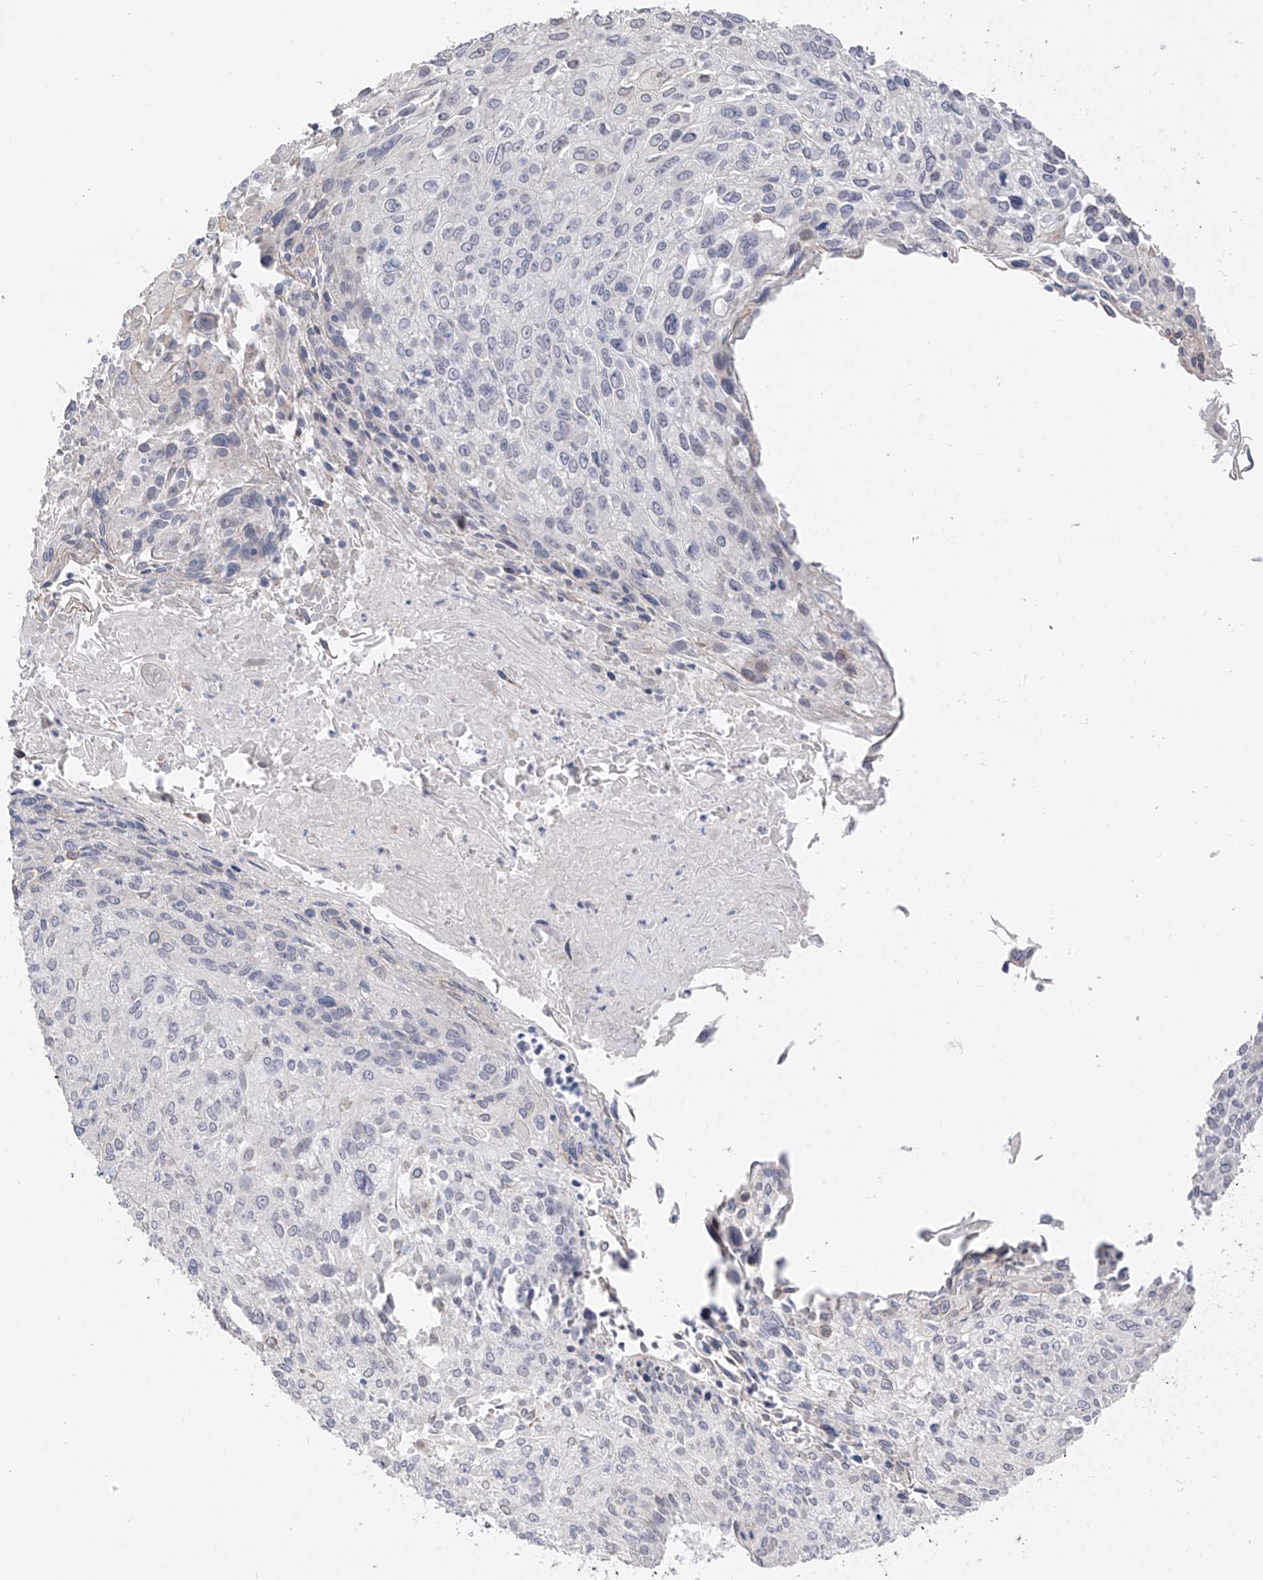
{"staining": {"intensity": "negative", "quantity": "none", "location": "none"}, "tissue": "cervical cancer", "cell_type": "Tumor cells", "image_type": "cancer", "snomed": [{"axis": "morphology", "description": "Squamous cell carcinoma, NOS"}, {"axis": "topography", "description": "Cervix"}], "caption": "DAB immunohistochemical staining of human cervical squamous cell carcinoma demonstrates no significant staining in tumor cells. (IHC, brightfield microscopy, high magnification).", "gene": "DCDC2", "patient": {"sex": "female", "age": 51}}